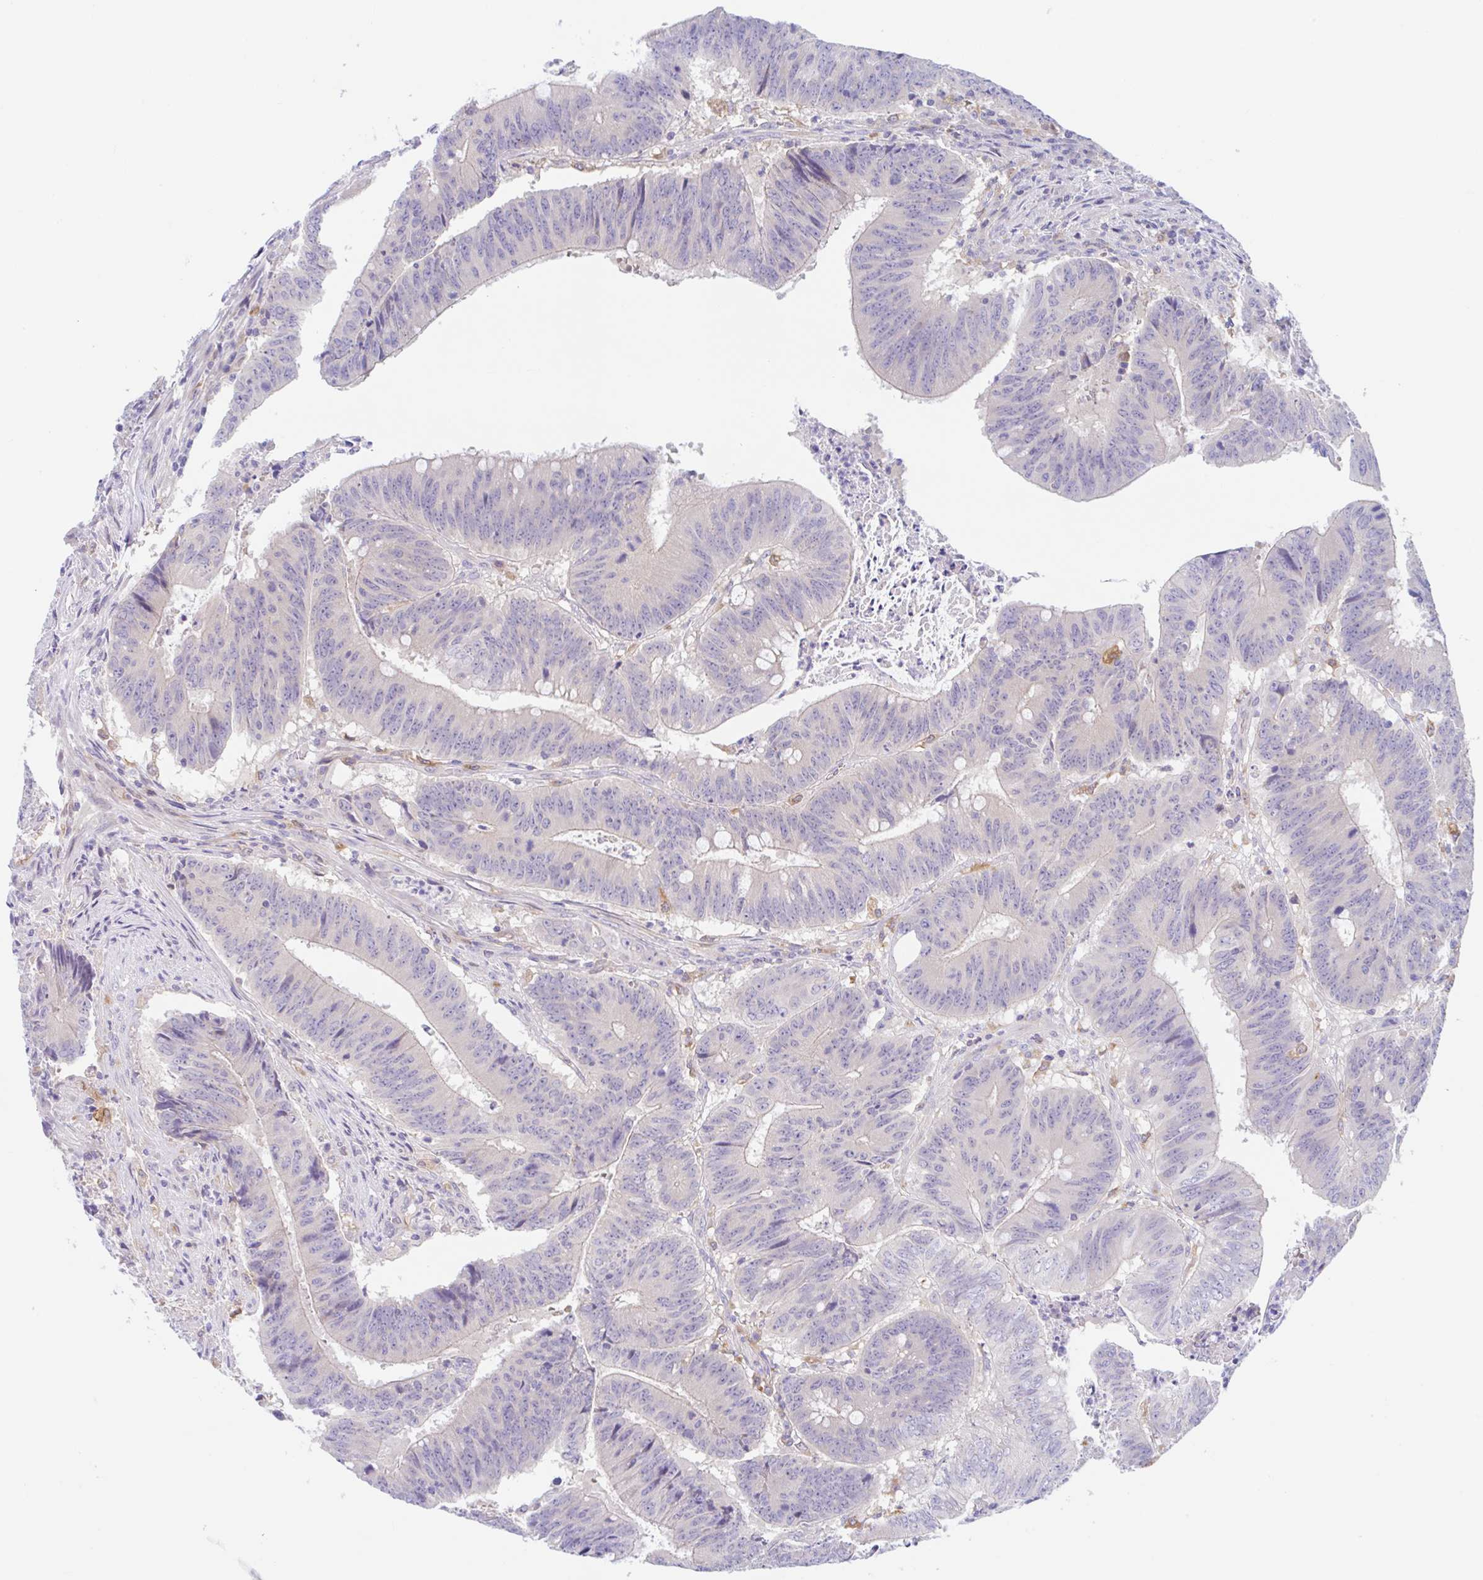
{"staining": {"intensity": "negative", "quantity": "none", "location": "none"}, "tissue": "colorectal cancer", "cell_type": "Tumor cells", "image_type": "cancer", "snomed": [{"axis": "morphology", "description": "Adenocarcinoma, NOS"}, {"axis": "topography", "description": "Colon"}], "caption": "The photomicrograph reveals no significant staining in tumor cells of adenocarcinoma (colorectal).", "gene": "TMEM86A", "patient": {"sex": "female", "age": 87}}